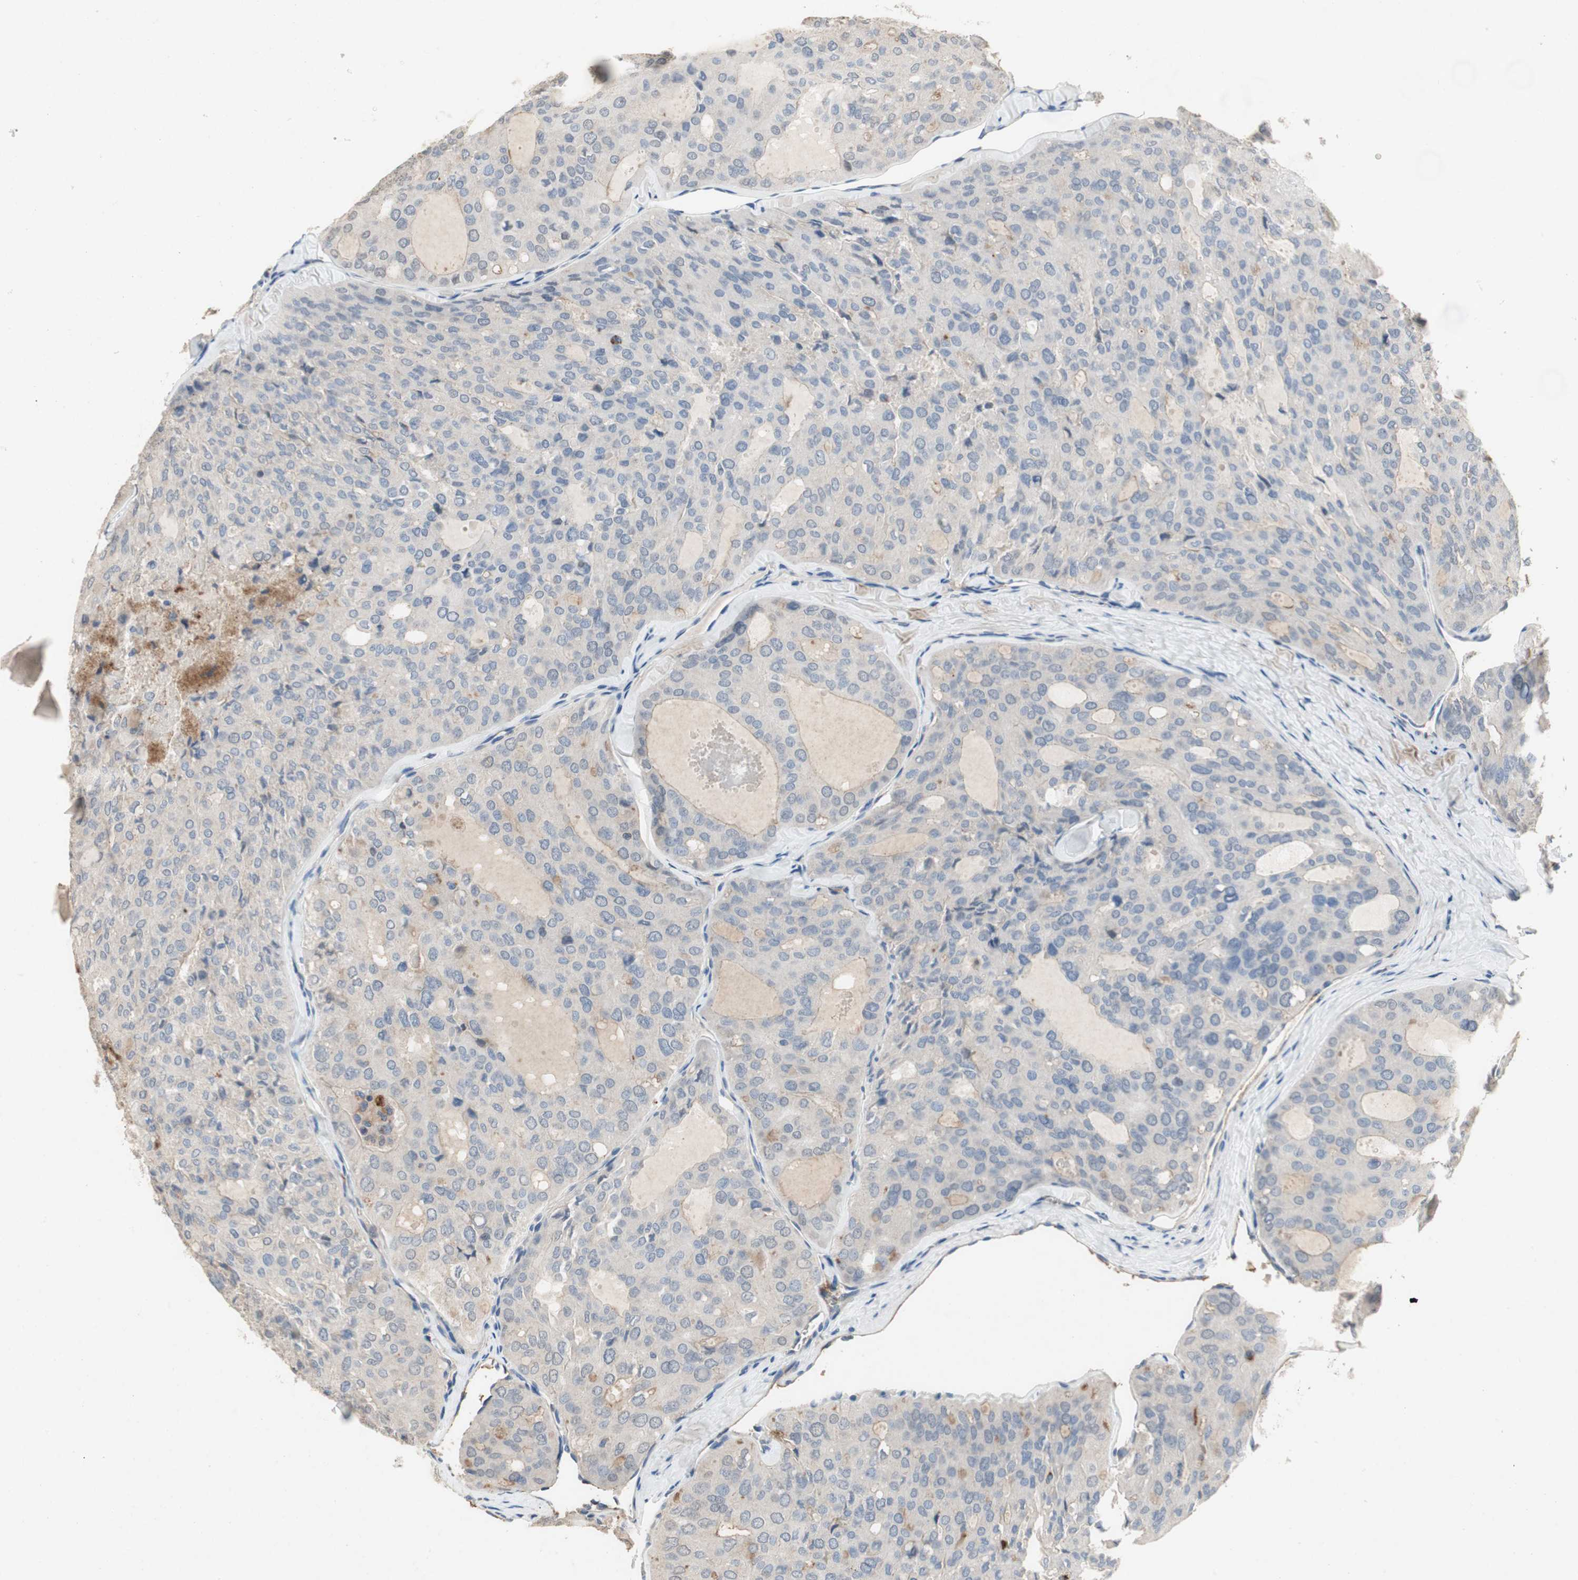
{"staining": {"intensity": "negative", "quantity": "none", "location": "none"}, "tissue": "thyroid cancer", "cell_type": "Tumor cells", "image_type": "cancer", "snomed": [{"axis": "morphology", "description": "Follicular adenoma carcinoma, NOS"}, {"axis": "topography", "description": "Thyroid gland"}], "caption": "DAB (3,3'-diaminobenzidine) immunohistochemical staining of follicular adenoma carcinoma (thyroid) shows no significant staining in tumor cells.", "gene": "ALPL", "patient": {"sex": "male", "age": 75}}